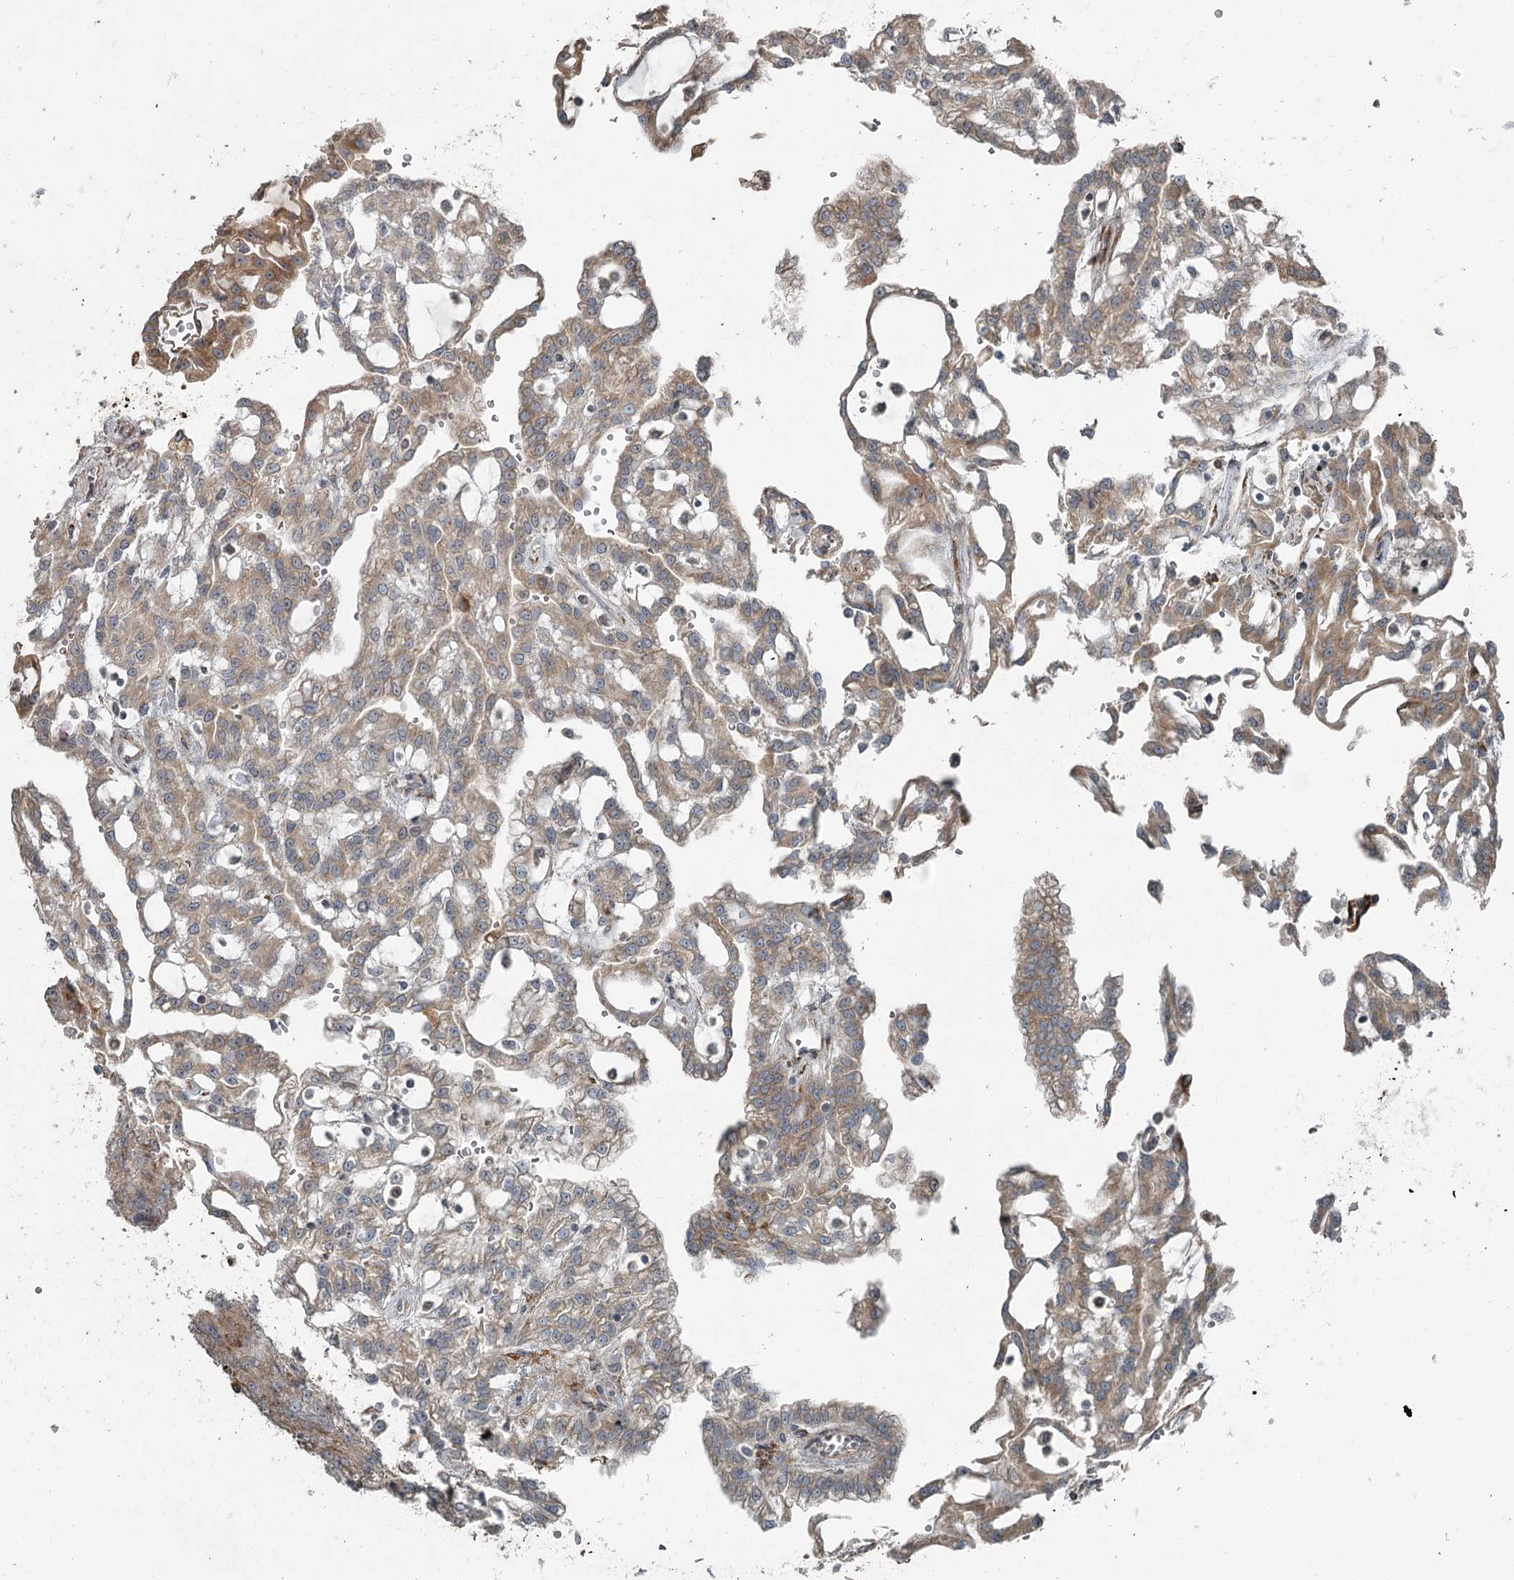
{"staining": {"intensity": "moderate", "quantity": ">75%", "location": "cytoplasmic/membranous"}, "tissue": "renal cancer", "cell_type": "Tumor cells", "image_type": "cancer", "snomed": [{"axis": "morphology", "description": "Adenocarcinoma, NOS"}, {"axis": "topography", "description": "Kidney"}], "caption": "This image displays adenocarcinoma (renal) stained with immunohistochemistry to label a protein in brown. The cytoplasmic/membranous of tumor cells show moderate positivity for the protein. Nuclei are counter-stained blue.", "gene": "RASSF8", "patient": {"sex": "male", "age": 63}}